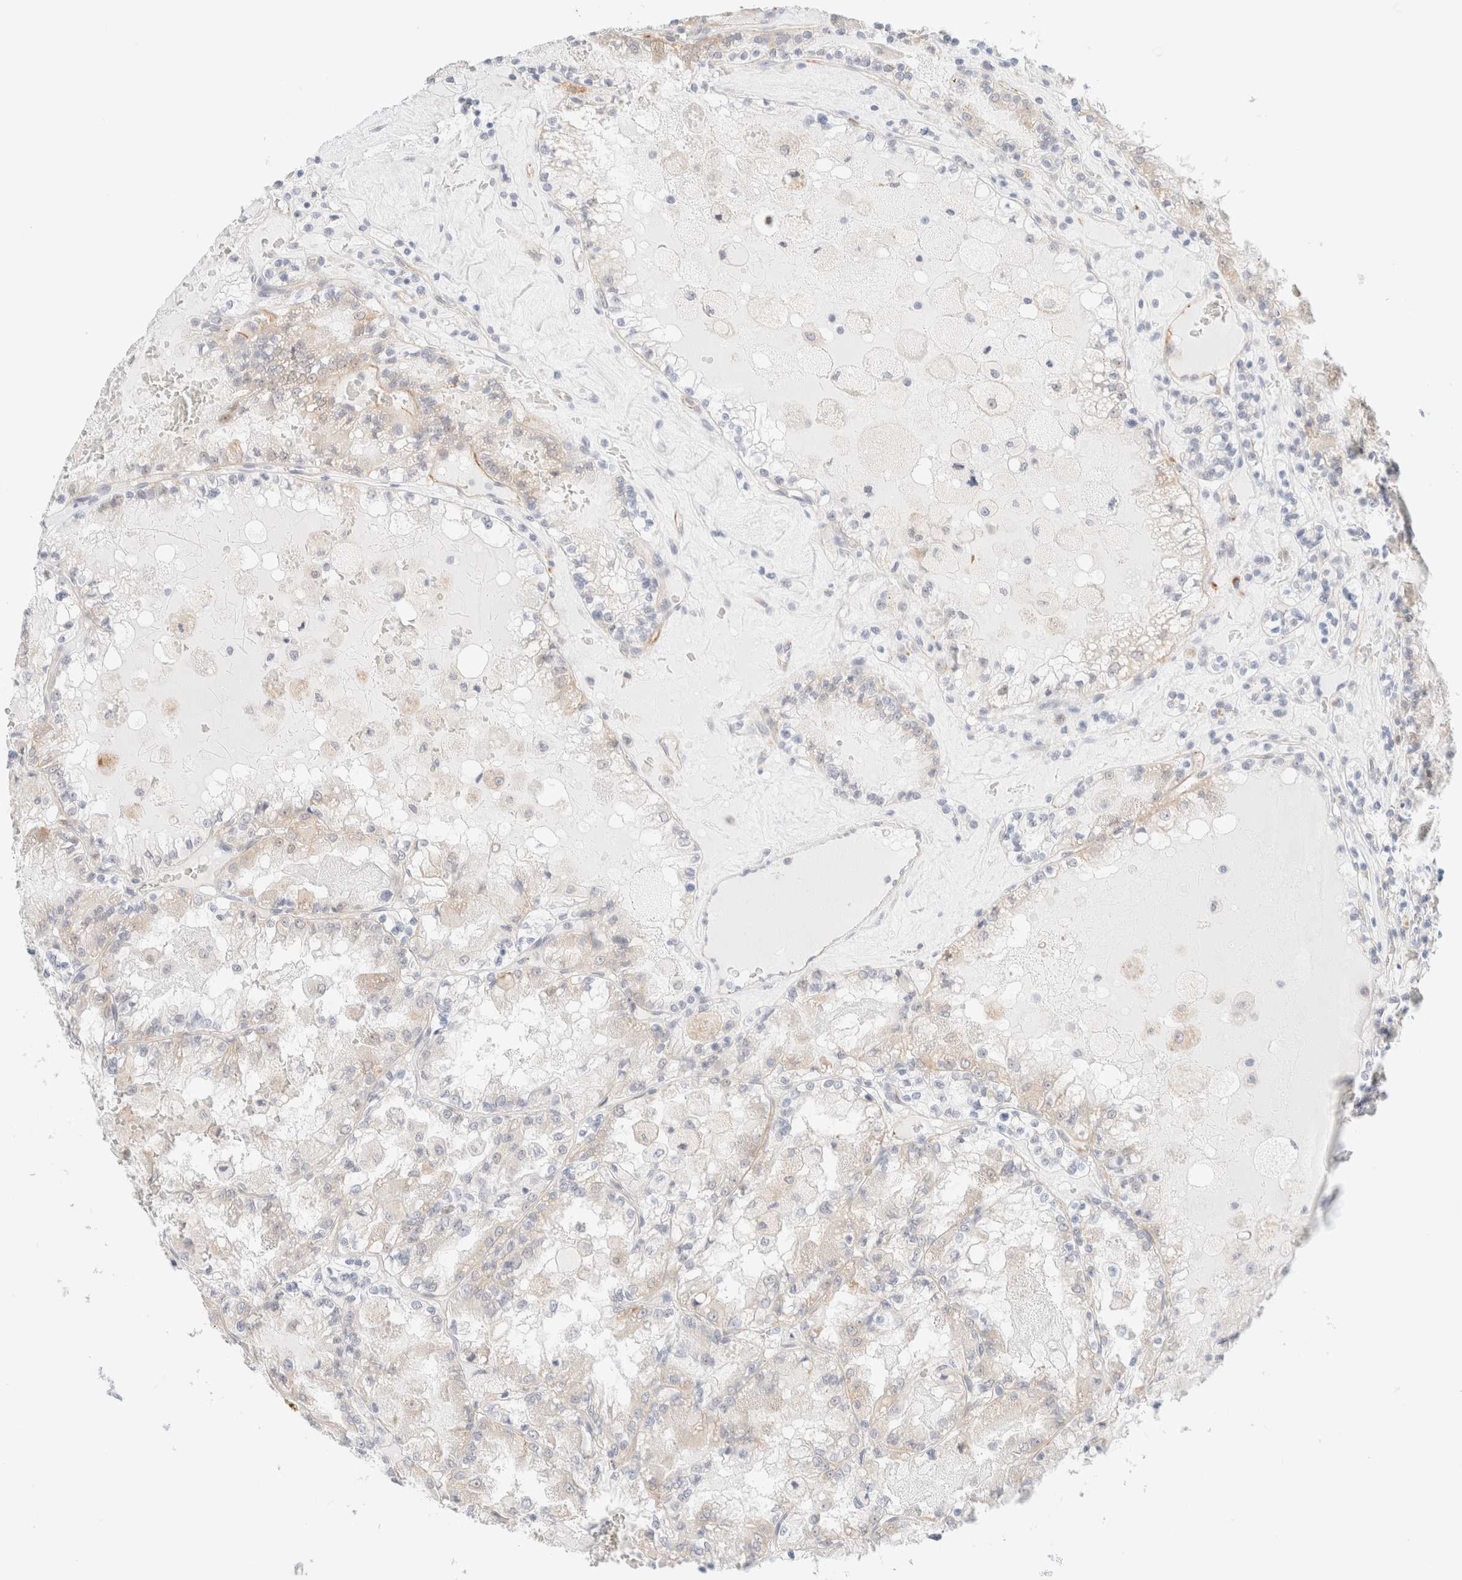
{"staining": {"intensity": "weak", "quantity": "<25%", "location": "cytoplasmic/membranous"}, "tissue": "renal cancer", "cell_type": "Tumor cells", "image_type": "cancer", "snomed": [{"axis": "morphology", "description": "Adenocarcinoma, NOS"}, {"axis": "topography", "description": "Kidney"}], "caption": "IHC histopathology image of renal cancer stained for a protein (brown), which displays no staining in tumor cells.", "gene": "UNC13B", "patient": {"sex": "female", "age": 56}}